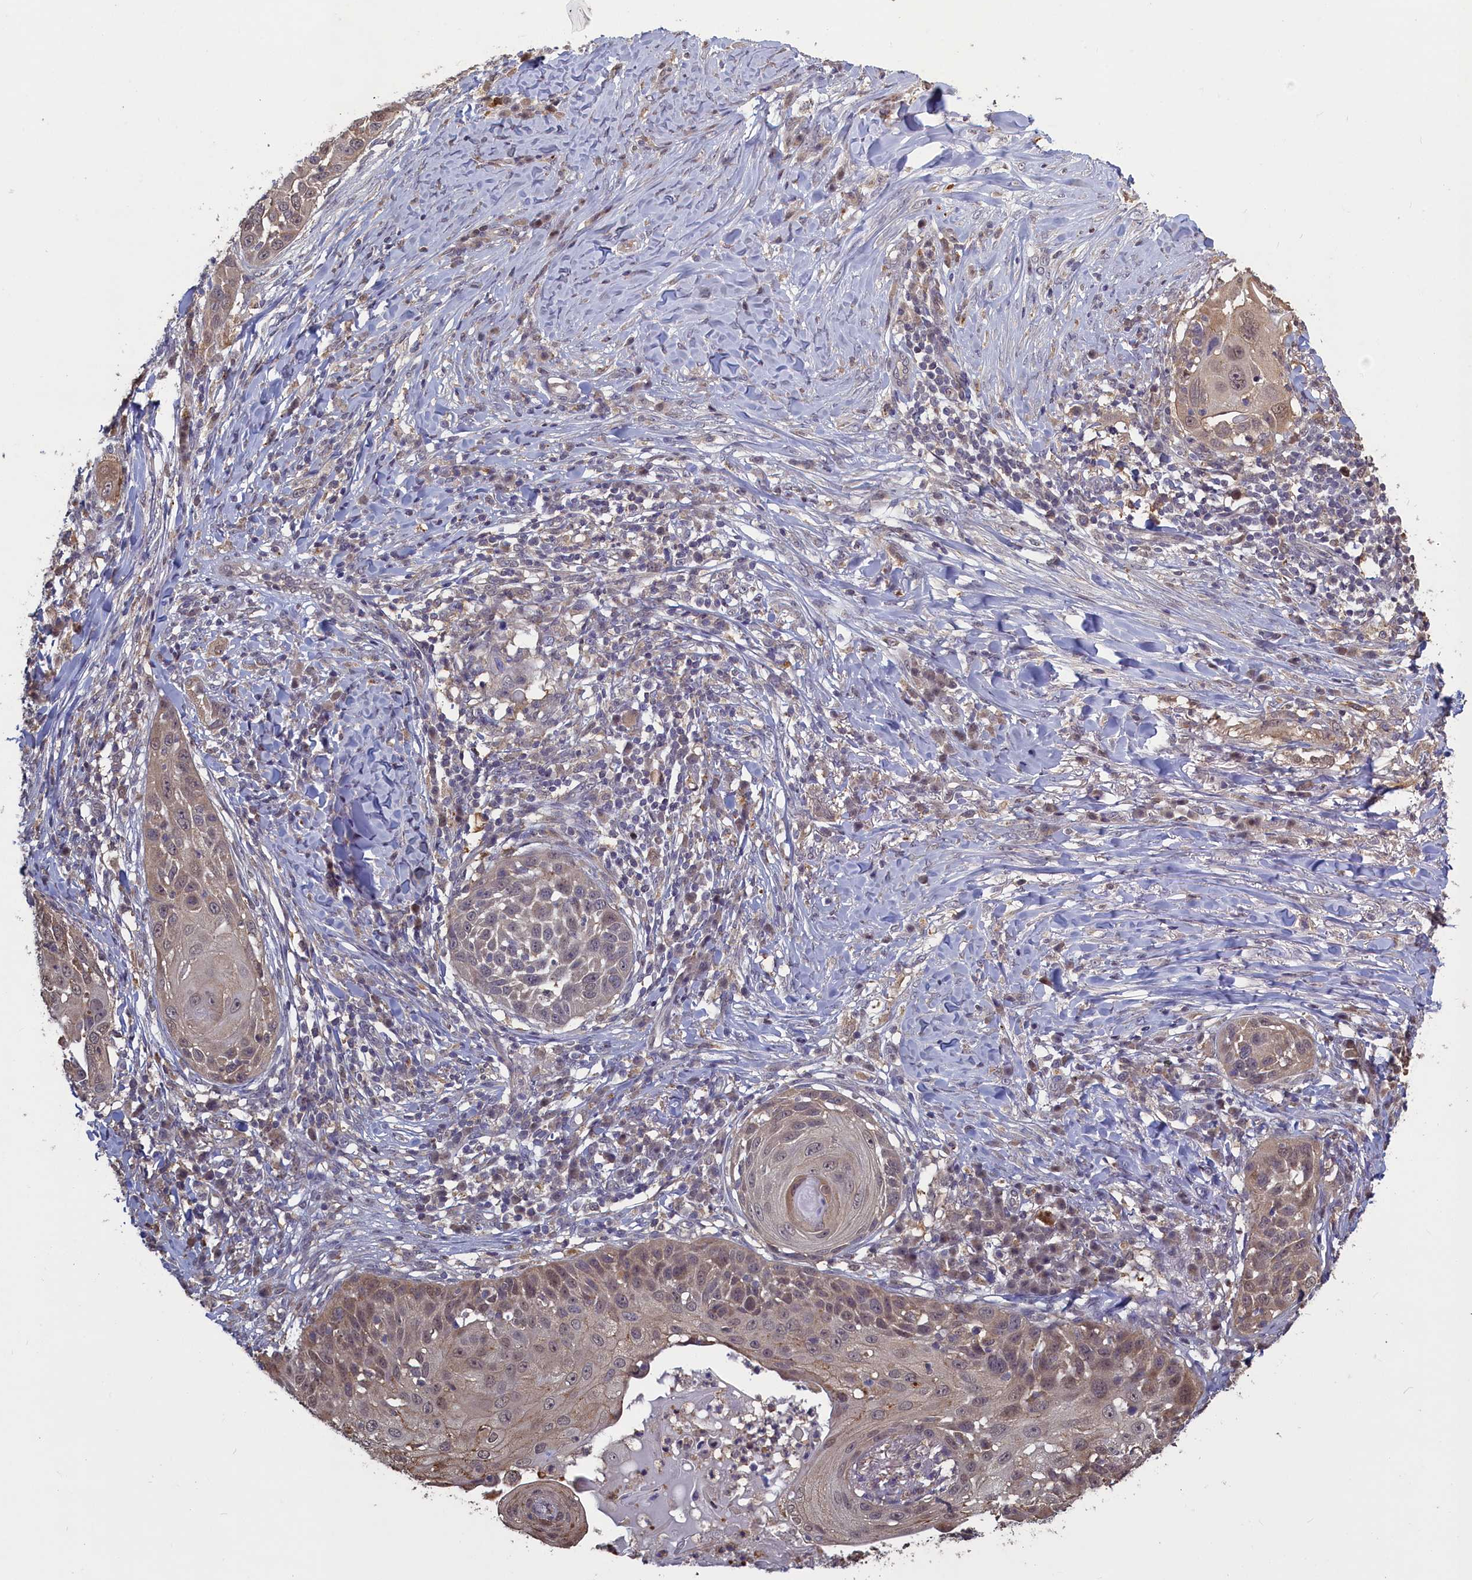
{"staining": {"intensity": "weak", "quantity": "25%-75%", "location": "cytoplasmic/membranous,nuclear"}, "tissue": "skin cancer", "cell_type": "Tumor cells", "image_type": "cancer", "snomed": [{"axis": "morphology", "description": "Squamous cell carcinoma, NOS"}, {"axis": "topography", "description": "Skin"}], "caption": "Immunohistochemistry (IHC) image of skin cancer stained for a protein (brown), which displays low levels of weak cytoplasmic/membranous and nuclear positivity in about 25%-75% of tumor cells.", "gene": "UCHL3", "patient": {"sex": "female", "age": 44}}